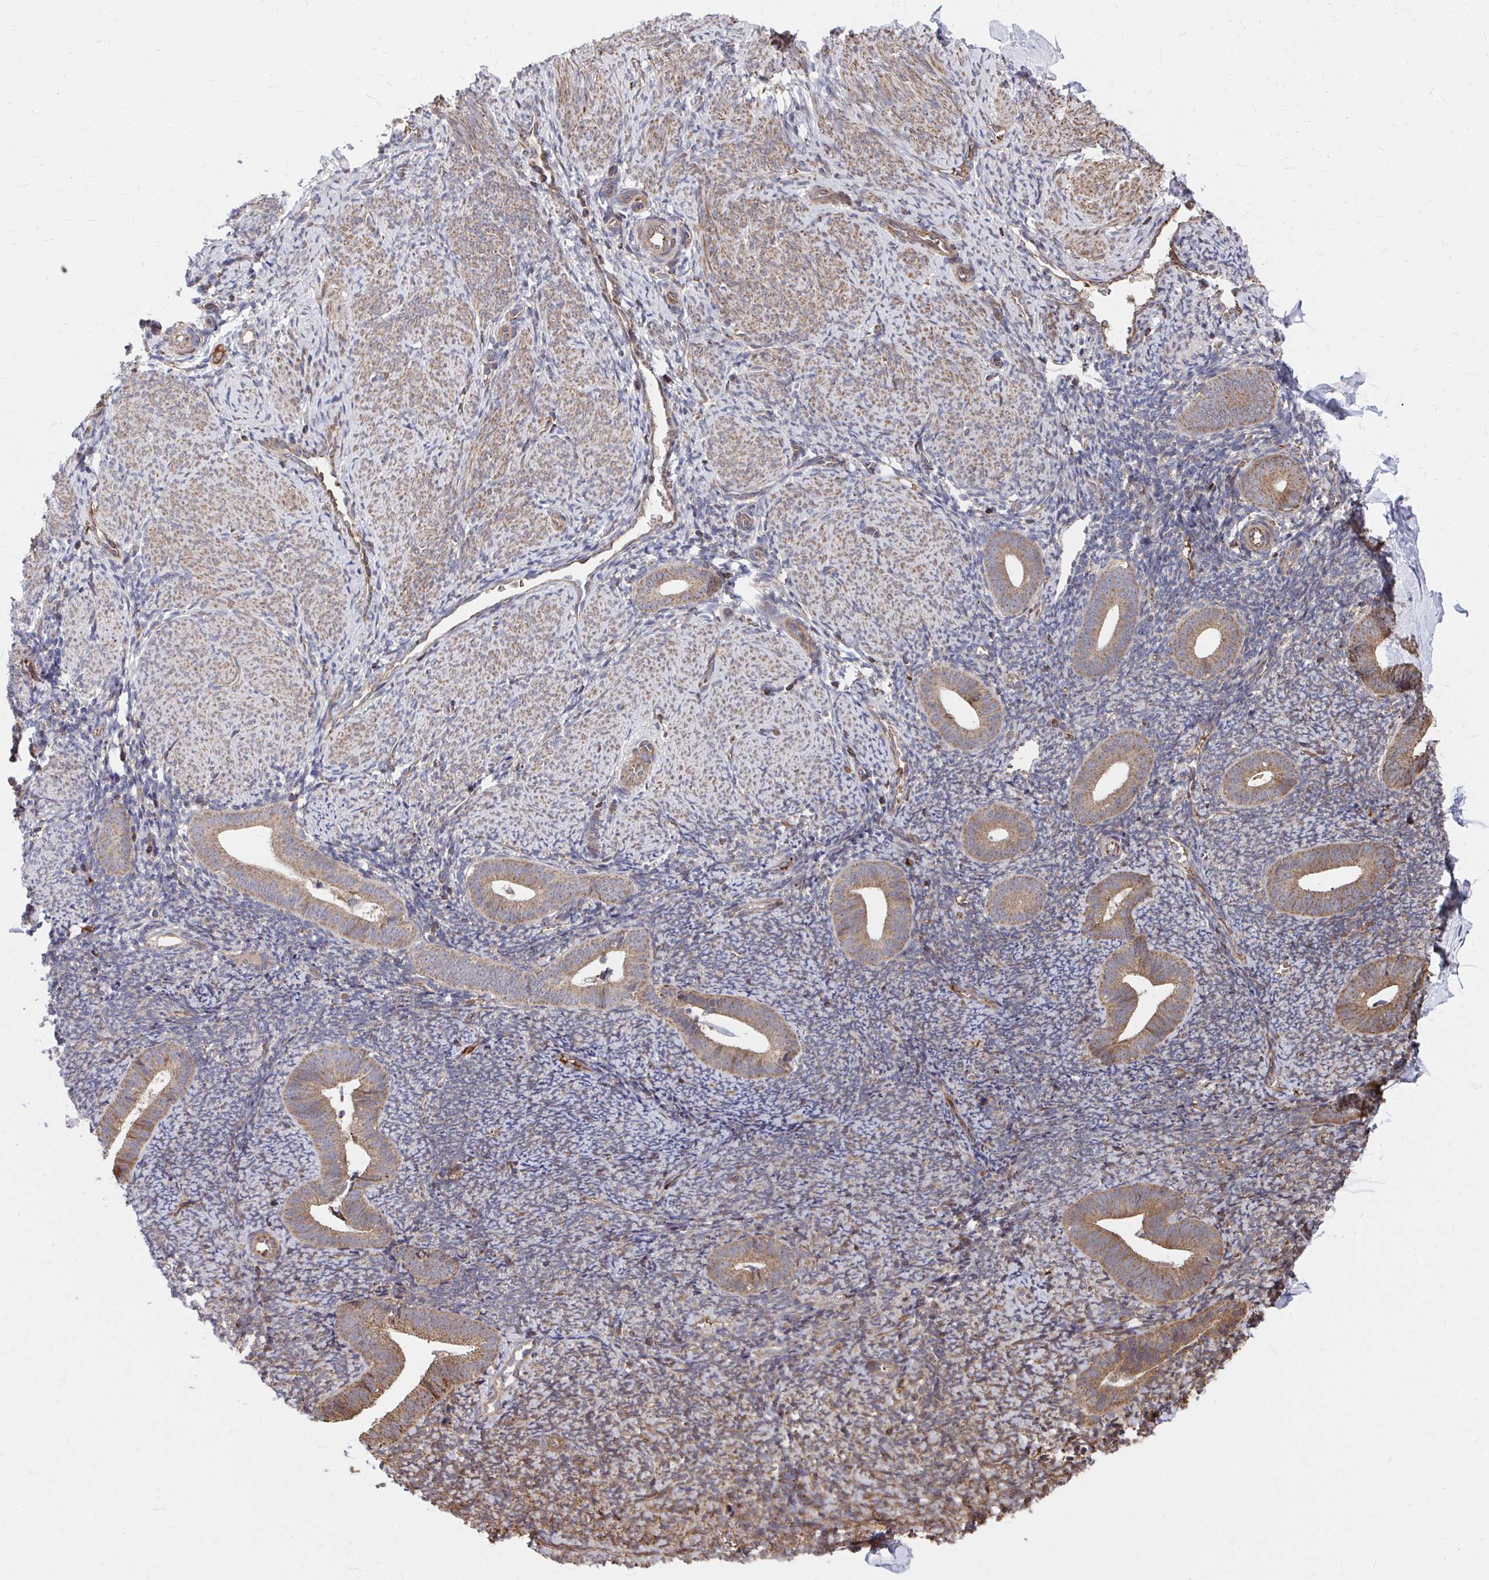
{"staining": {"intensity": "moderate", "quantity": "25%-75%", "location": "cytoplasmic/membranous"}, "tissue": "endometrium", "cell_type": "Cells in endometrial stroma", "image_type": "normal", "snomed": [{"axis": "morphology", "description": "Normal tissue, NOS"}, {"axis": "topography", "description": "Endometrium"}], "caption": "Cells in endometrial stroma reveal medium levels of moderate cytoplasmic/membranous expression in about 25%-75% of cells in unremarkable human endometrium. (DAB = brown stain, brightfield microscopy at high magnification).", "gene": "FAM89A", "patient": {"sex": "female", "age": 39}}